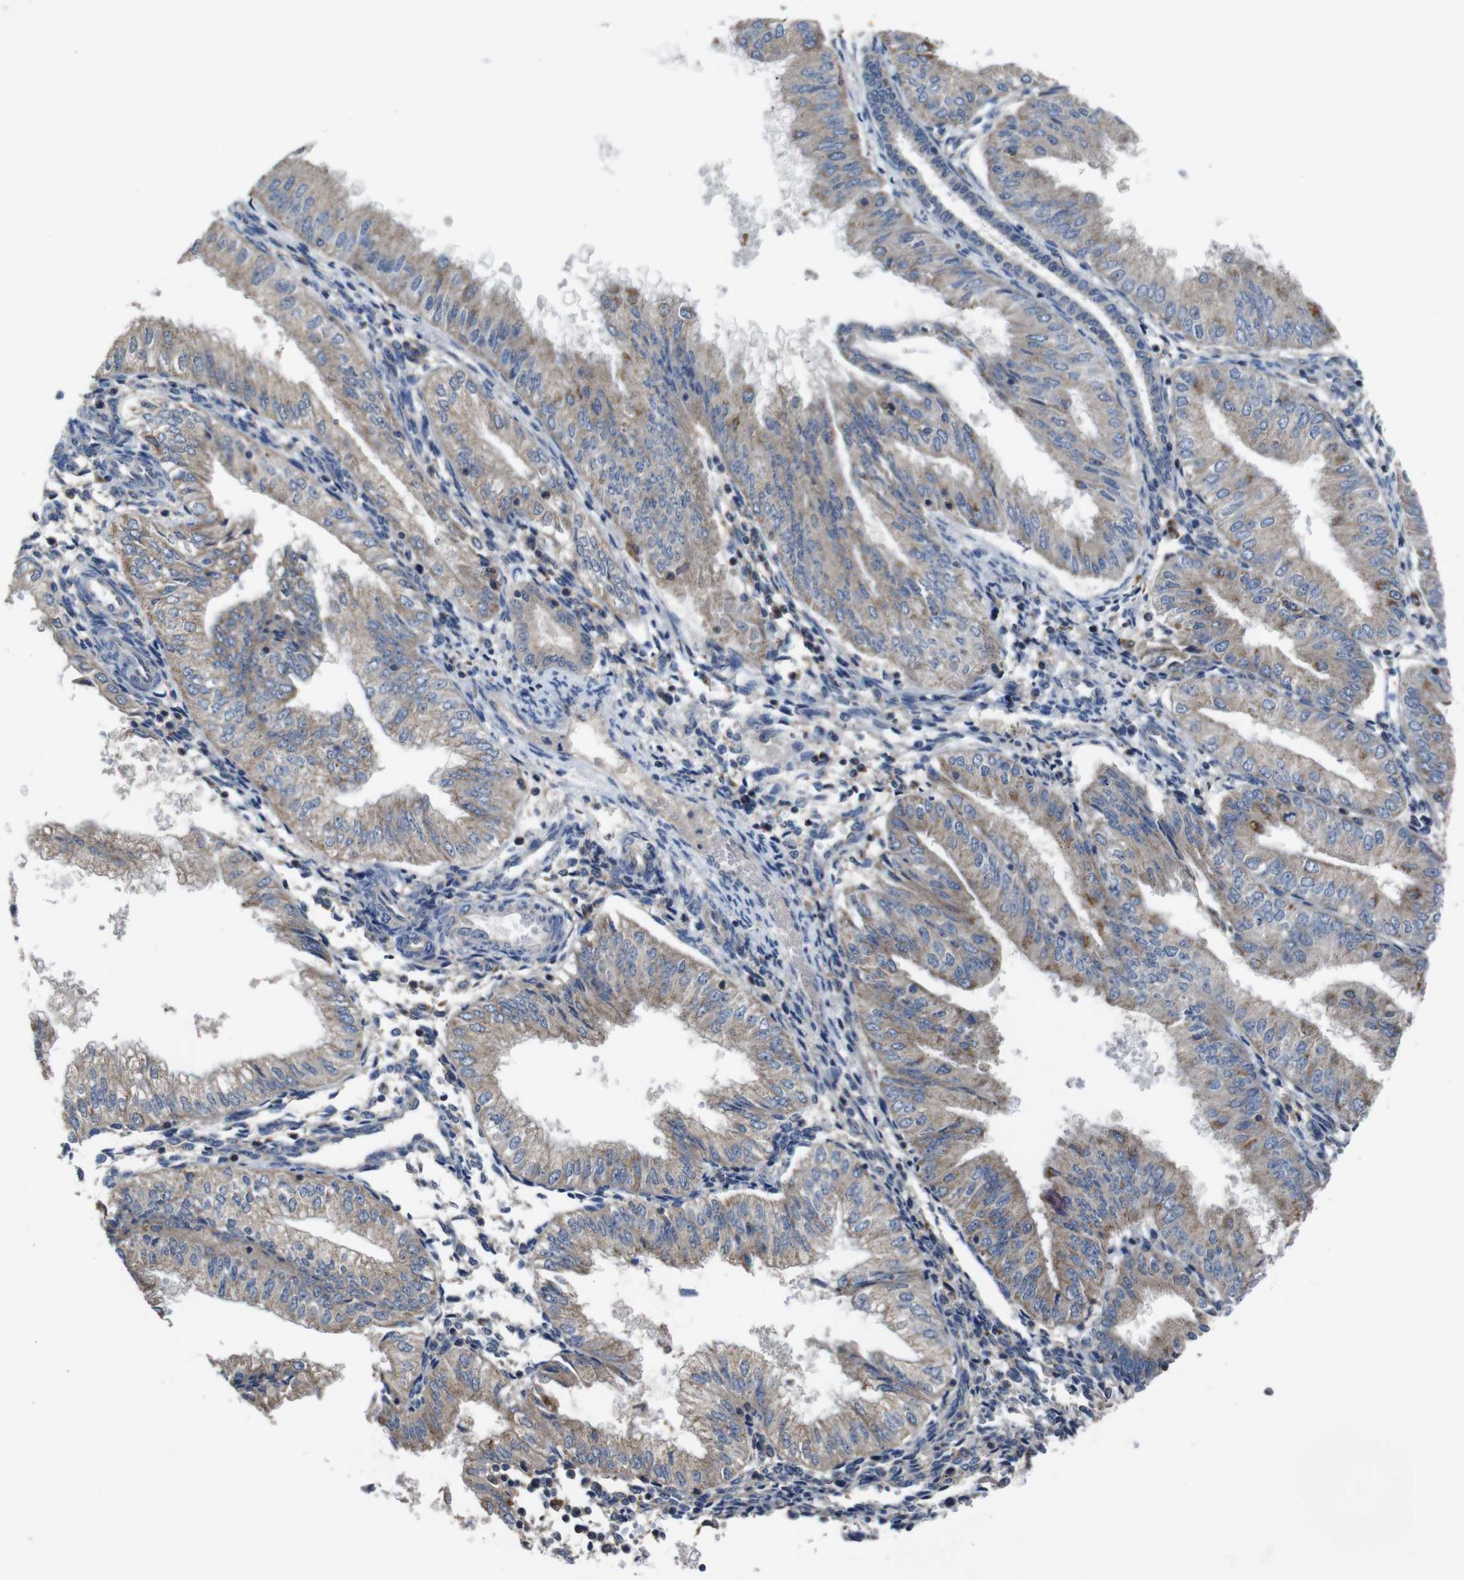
{"staining": {"intensity": "weak", "quantity": ">75%", "location": "cytoplasmic/membranous"}, "tissue": "endometrial cancer", "cell_type": "Tumor cells", "image_type": "cancer", "snomed": [{"axis": "morphology", "description": "Adenocarcinoma, NOS"}, {"axis": "topography", "description": "Endometrium"}], "caption": "Immunohistochemical staining of human adenocarcinoma (endometrial) reveals low levels of weak cytoplasmic/membranous expression in approximately >75% of tumor cells.", "gene": "GLIPR1", "patient": {"sex": "female", "age": 53}}